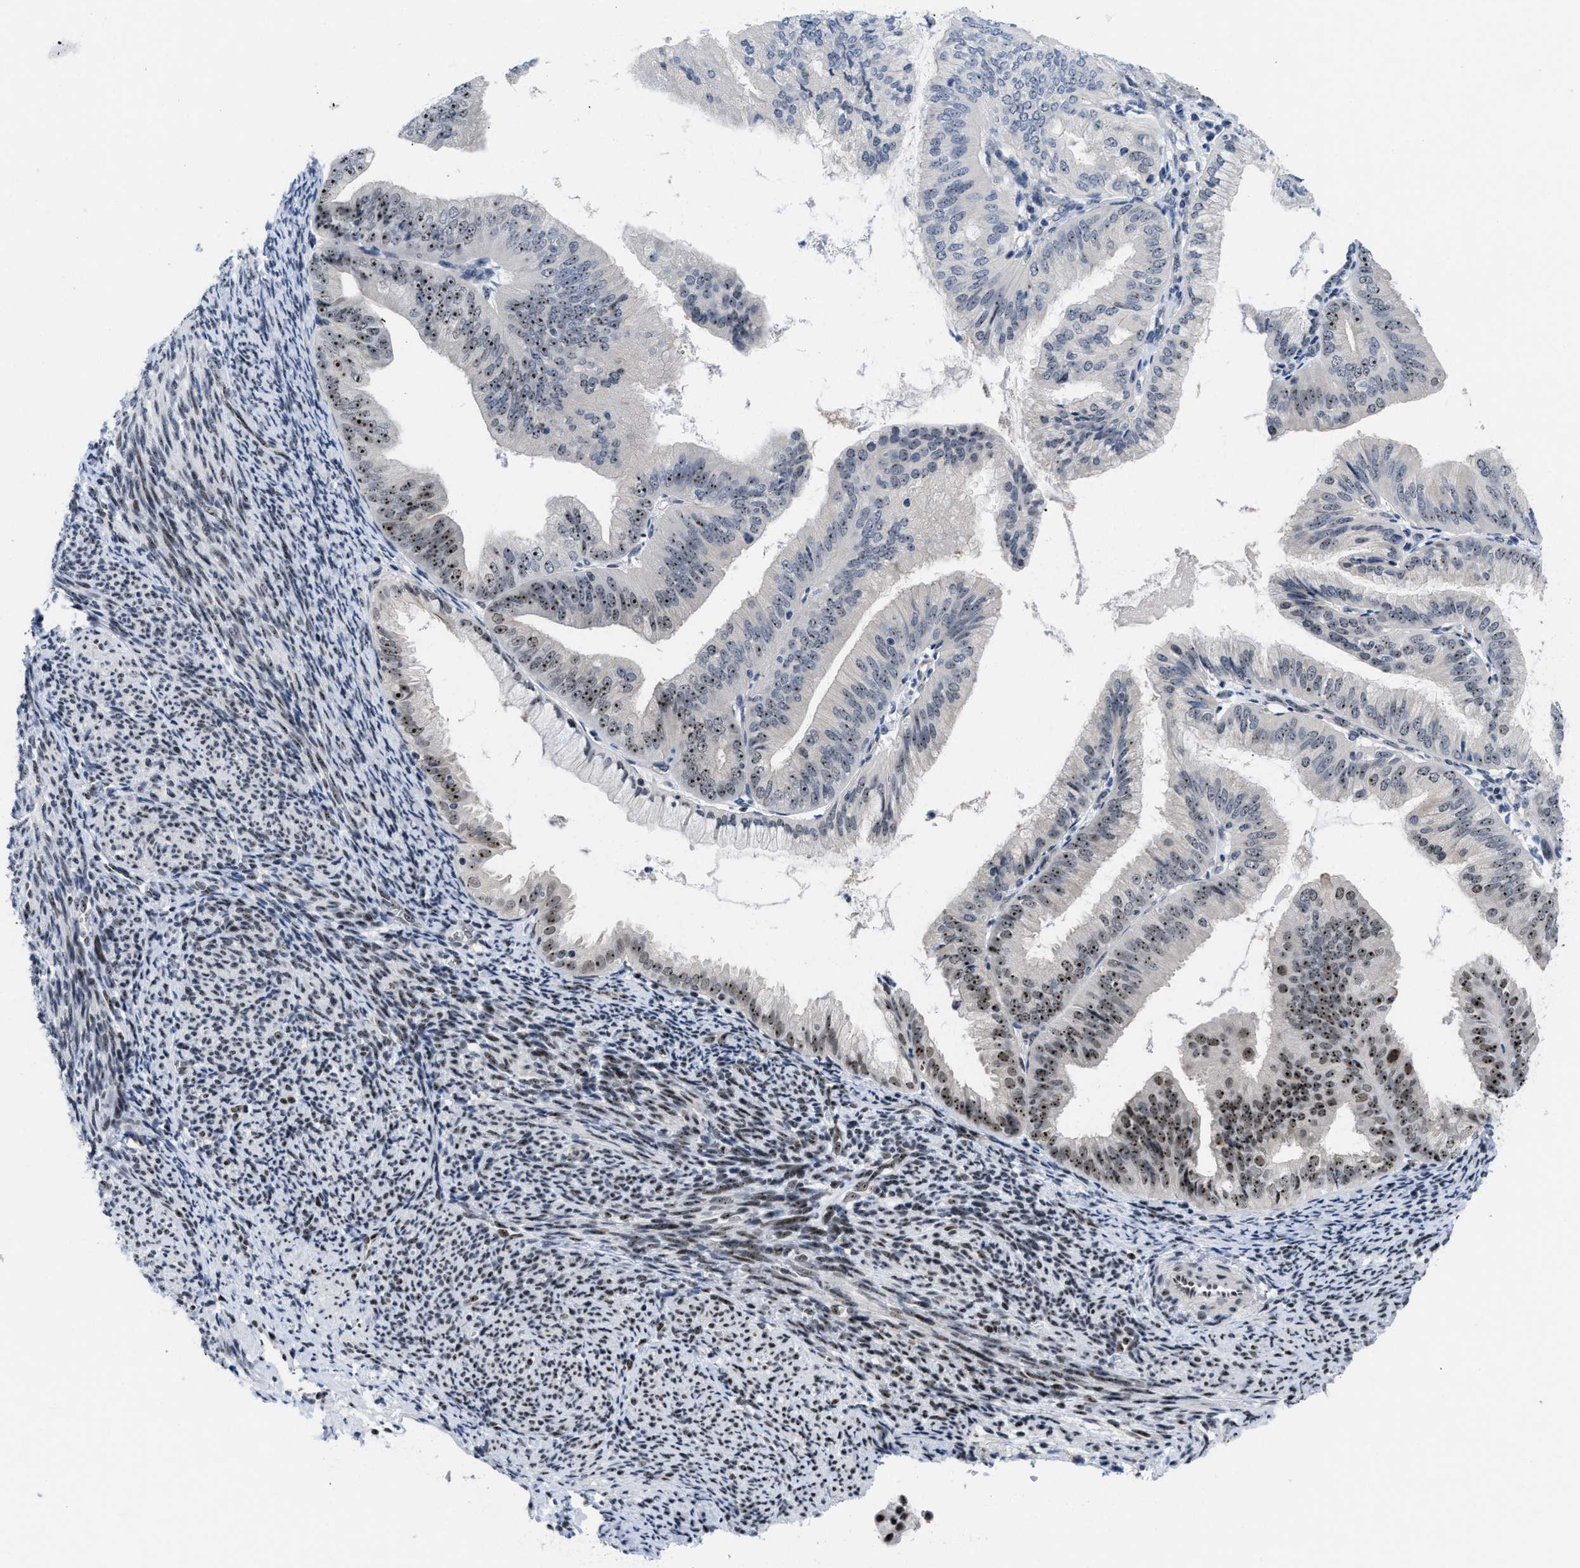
{"staining": {"intensity": "moderate", "quantity": "25%-75%", "location": "nuclear"}, "tissue": "endometrial cancer", "cell_type": "Tumor cells", "image_type": "cancer", "snomed": [{"axis": "morphology", "description": "Adenocarcinoma, NOS"}, {"axis": "topography", "description": "Endometrium"}], "caption": "Immunohistochemical staining of adenocarcinoma (endometrial) displays medium levels of moderate nuclear staining in approximately 25%-75% of tumor cells.", "gene": "NOP58", "patient": {"sex": "female", "age": 63}}